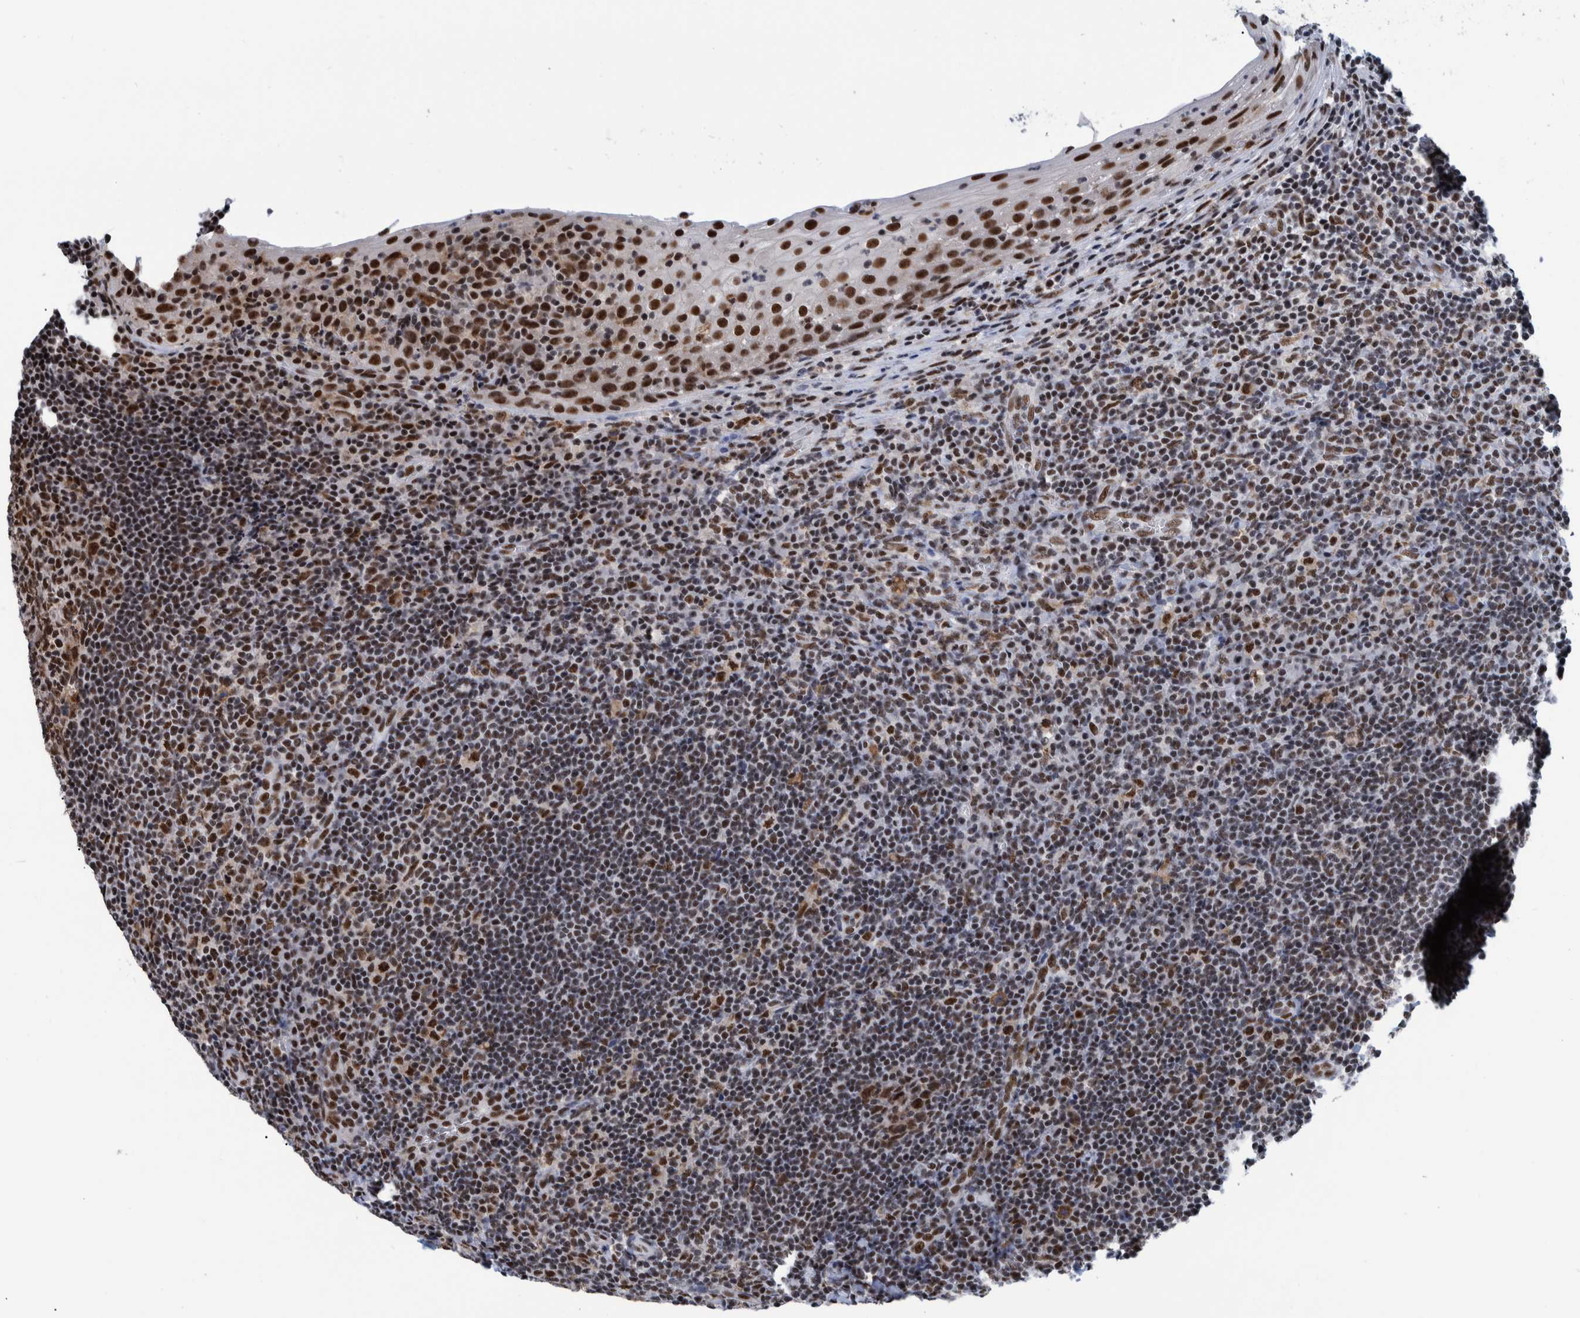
{"staining": {"intensity": "strong", "quantity": ">75%", "location": "cytoplasmic/membranous,nuclear"}, "tissue": "tonsil", "cell_type": "Germinal center cells", "image_type": "normal", "snomed": [{"axis": "morphology", "description": "Normal tissue, NOS"}, {"axis": "topography", "description": "Tonsil"}], "caption": "A histopathology image of human tonsil stained for a protein demonstrates strong cytoplasmic/membranous,nuclear brown staining in germinal center cells.", "gene": "EFTUD2", "patient": {"sex": "male", "age": 37}}